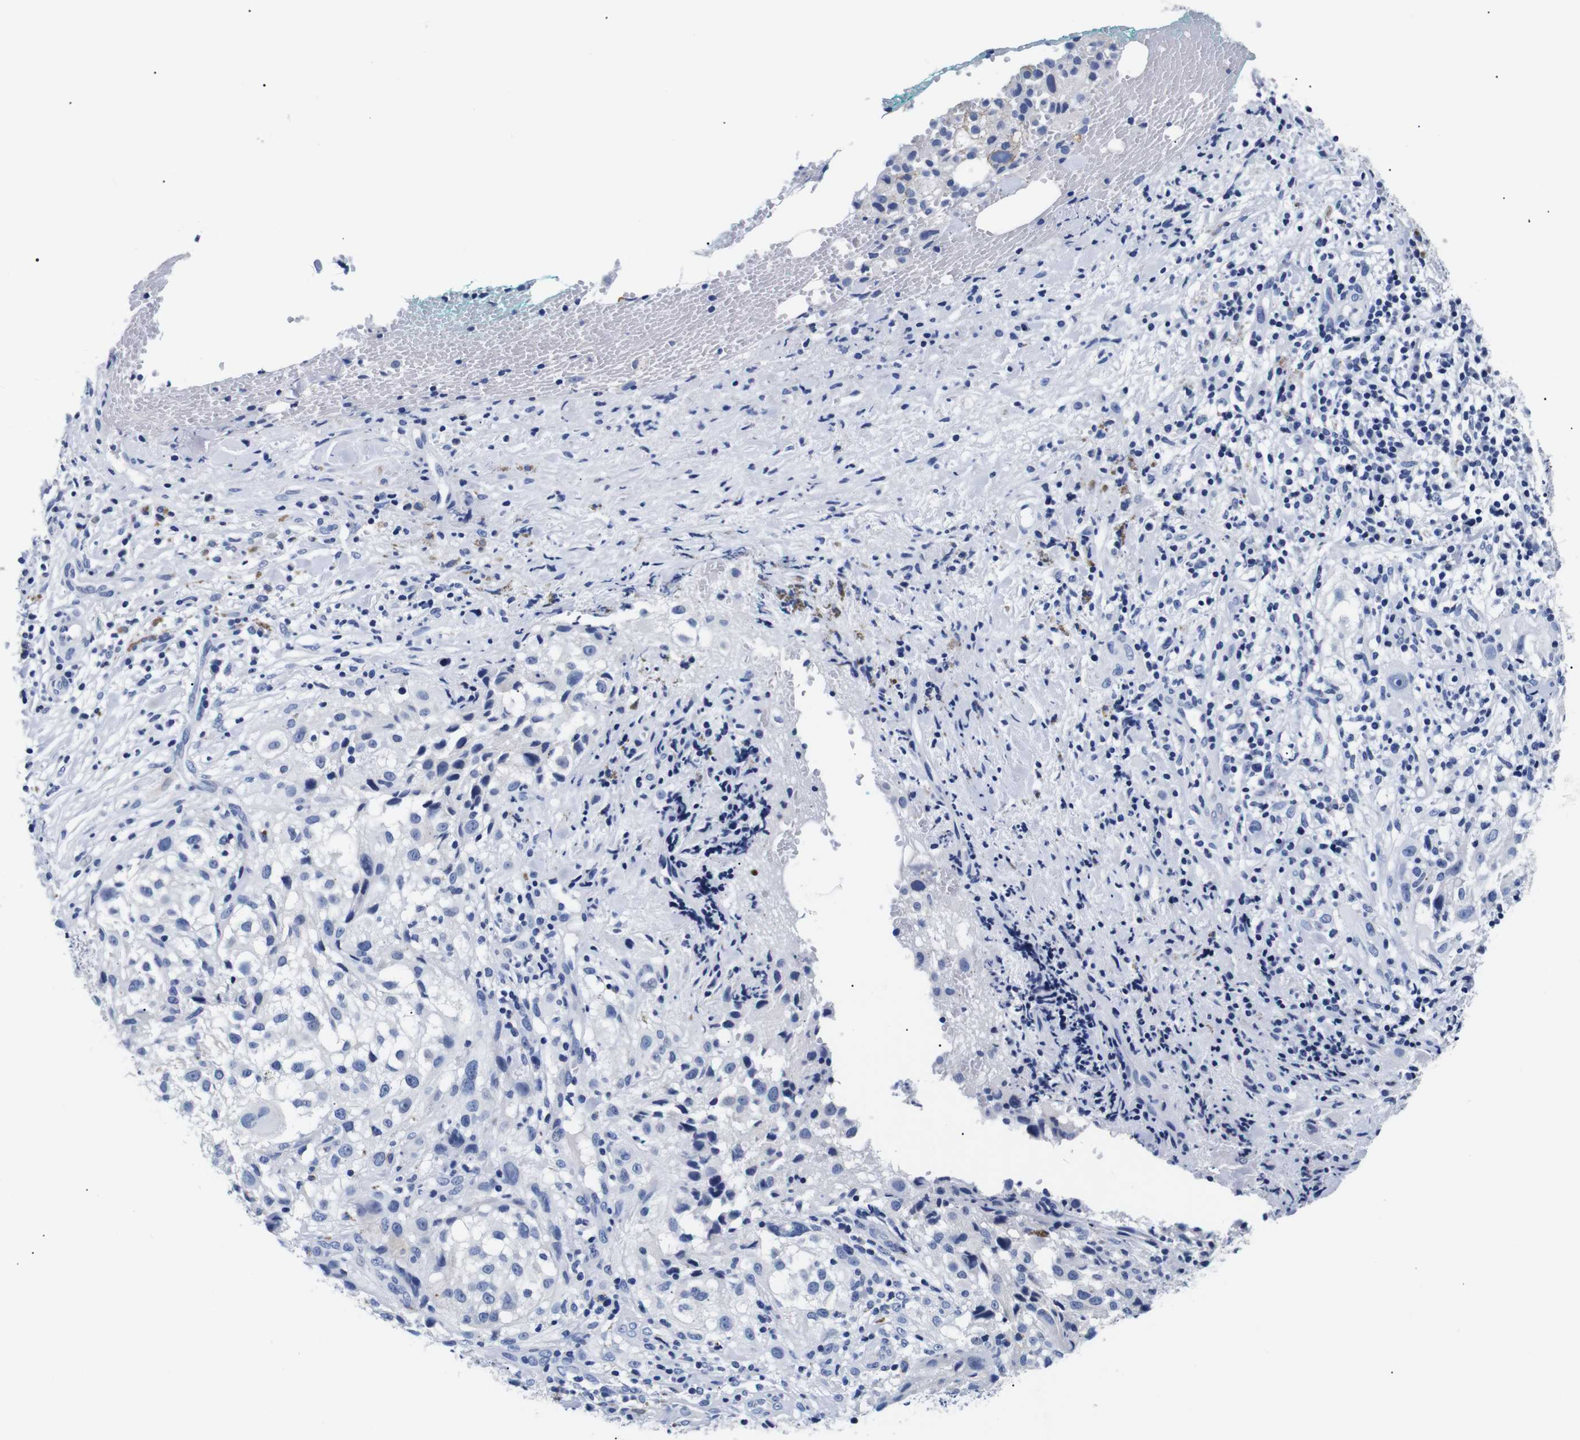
{"staining": {"intensity": "negative", "quantity": "none", "location": "none"}, "tissue": "melanoma", "cell_type": "Tumor cells", "image_type": "cancer", "snomed": [{"axis": "morphology", "description": "Necrosis, NOS"}, {"axis": "morphology", "description": "Malignant melanoma, NOS"}, {"axis": "topography", "description": "Skin"}], "caption": "Immunohistochemical staining of malignant melanoma exhibits no significant staining in tumor cells. (DAB (3,3'-diaminobenzidine) immunohistochemistry, high magnification).", "gene": "GAP43", "patient": {"sex": "female", "age": 87}}